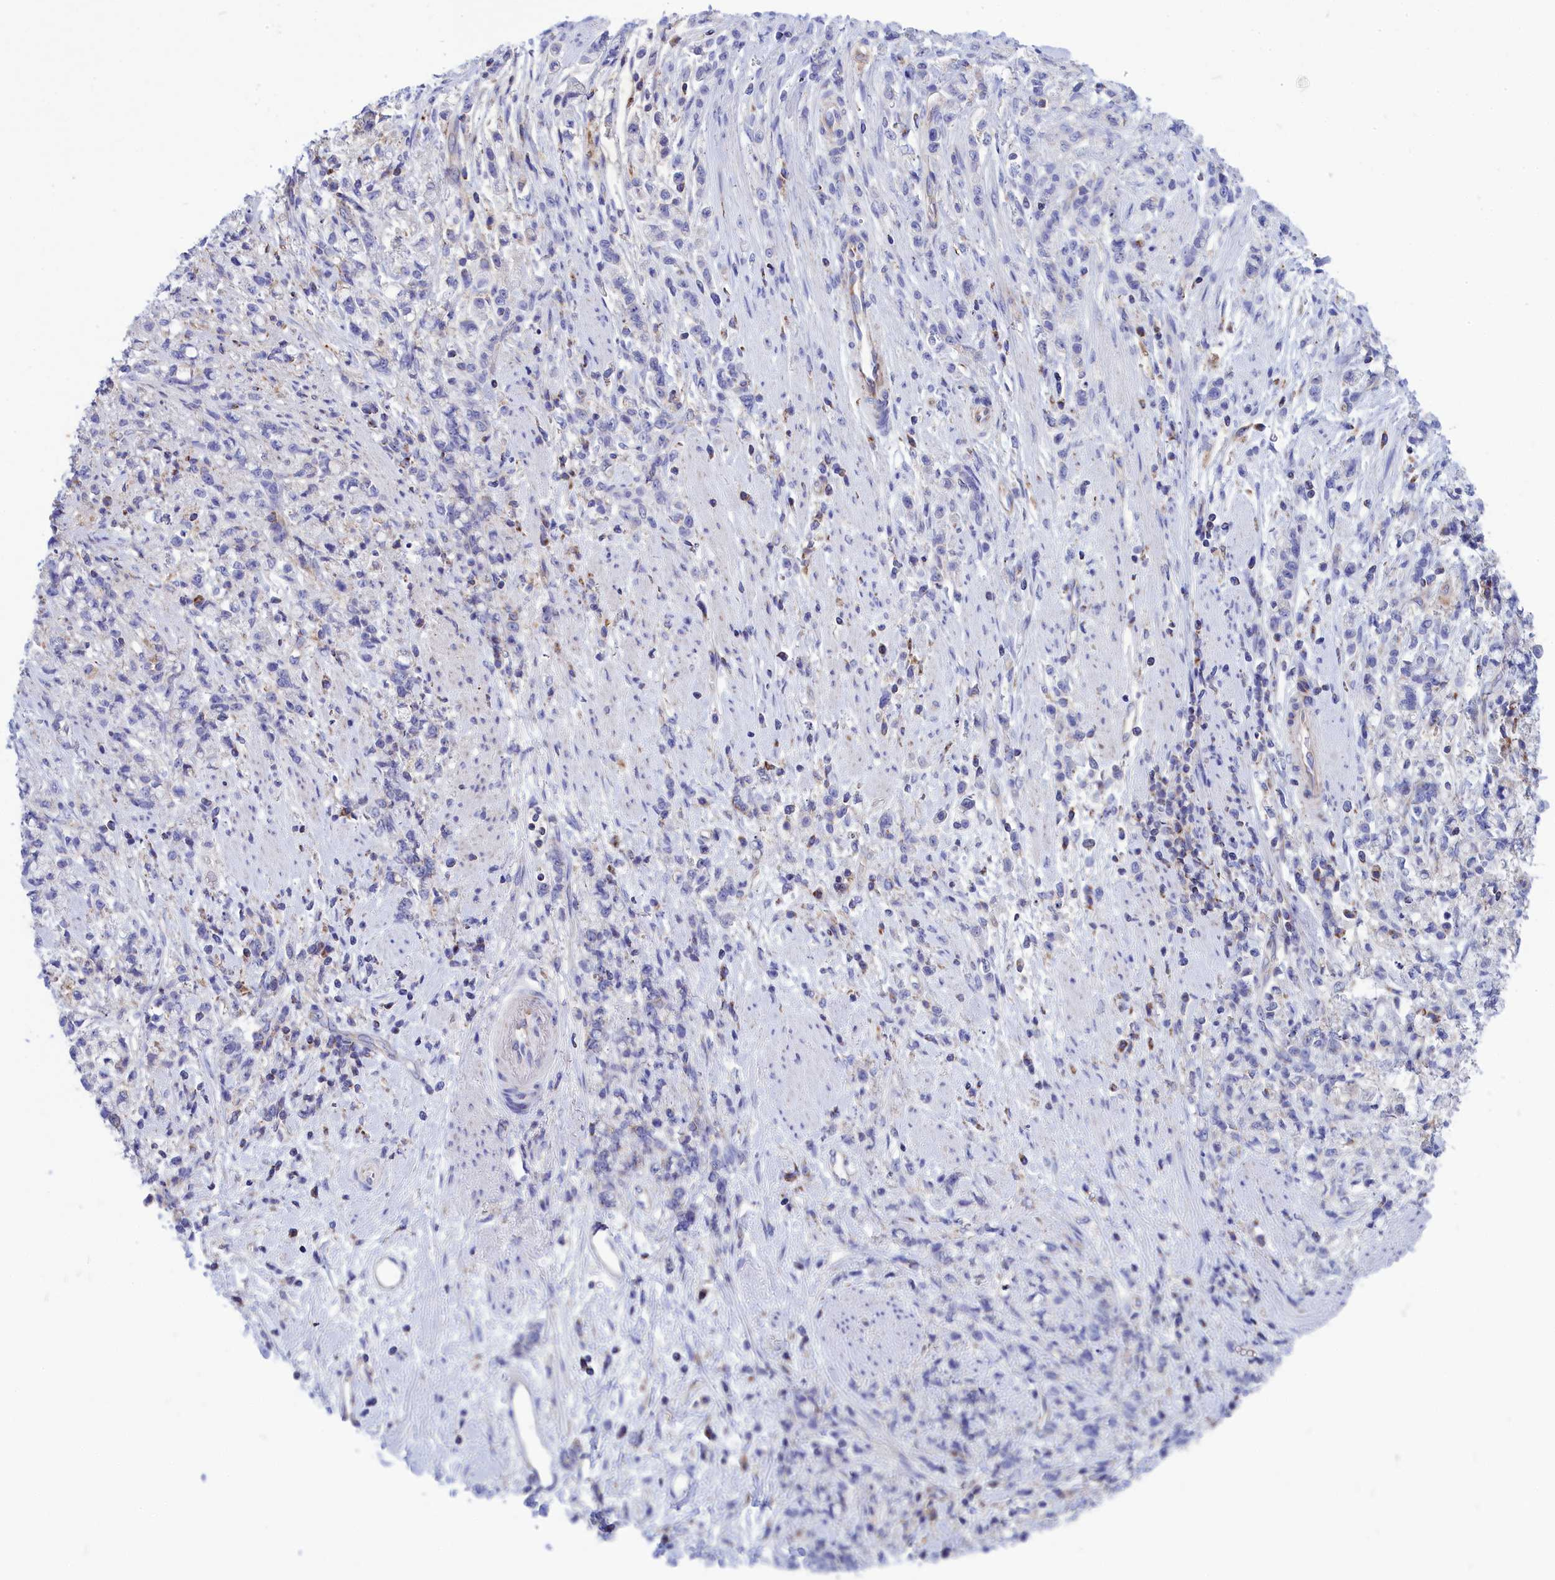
{"staining": {"intensity": "negative", "quantity": "none", "location": "none"}, "tissue": "stomach cancer", "cell_type": "Tumor cells", "image_type": "cancer", "snomed": [{"axis": "morphology", "description": "Adenocarcinoma, NOS"}, {"axis": "topography", "description": "Stomach"}], "caption": "High magnification brightfield microscopy of adenocarcinoma (stomach) stained with DAB (3,3'-diaminobenzidine) (brown) and counterstained with hematoxylin (blue): tumor cells show no significant expression.", "gene": "CCRL2", "patient": {"sex": "female", "age": 60}}